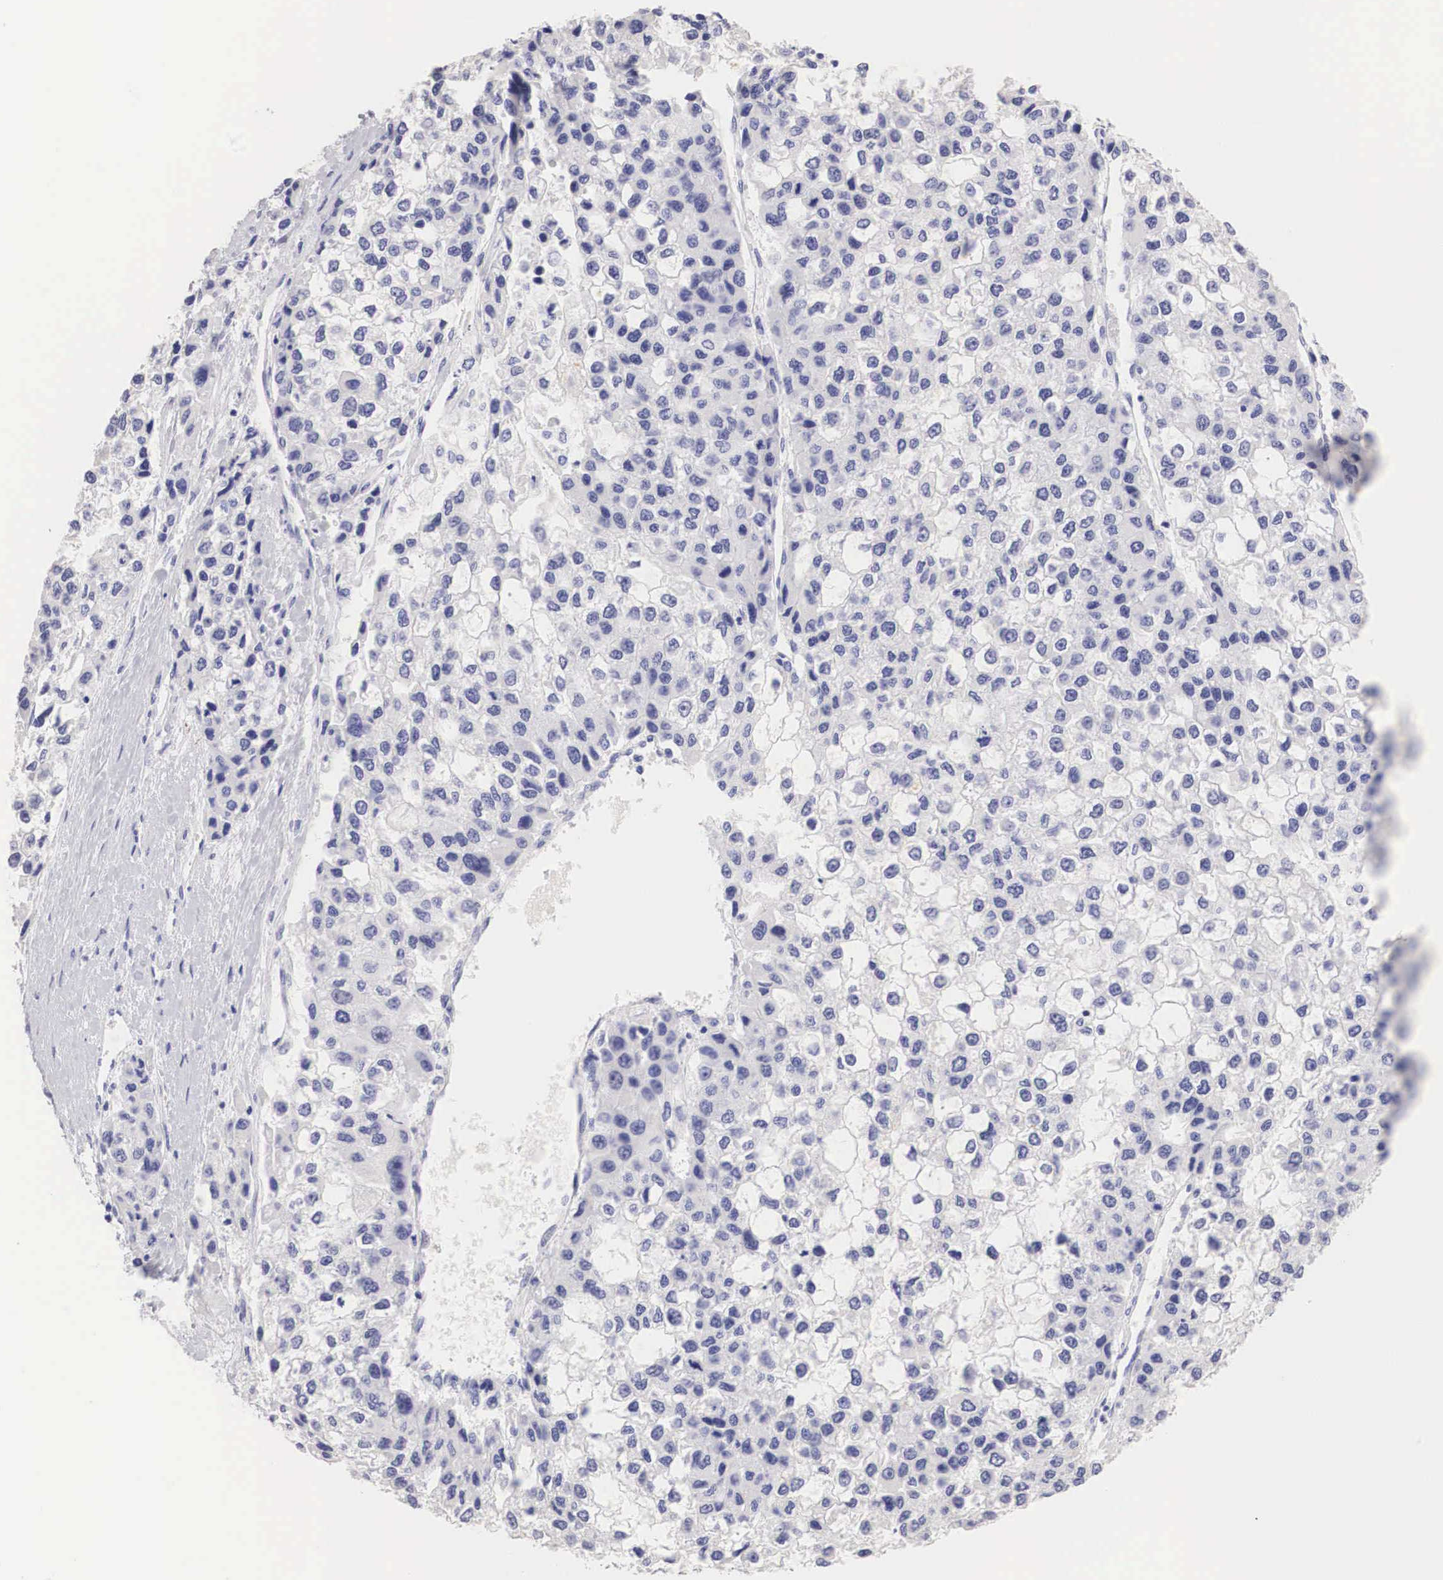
{"staining": {"intensity": "negative", "quantity": "none", "location": "none"}, "tissue": "liver cancer", "cell_type": "Tumor cells", "image_type": "cancer", "snomed": [{"axis": "morphology", "description": "Carcinoma, Hepatocellular, NOS"}, {"axis": "topography", "description": "Liver"}], "caption": "This is an immunohistochemistry image of liver hepatocellular carcinoma. There is no positivity in tumor cells.", "gene": "ERBB2", "patient": {"sex": "female", "age": 66}}